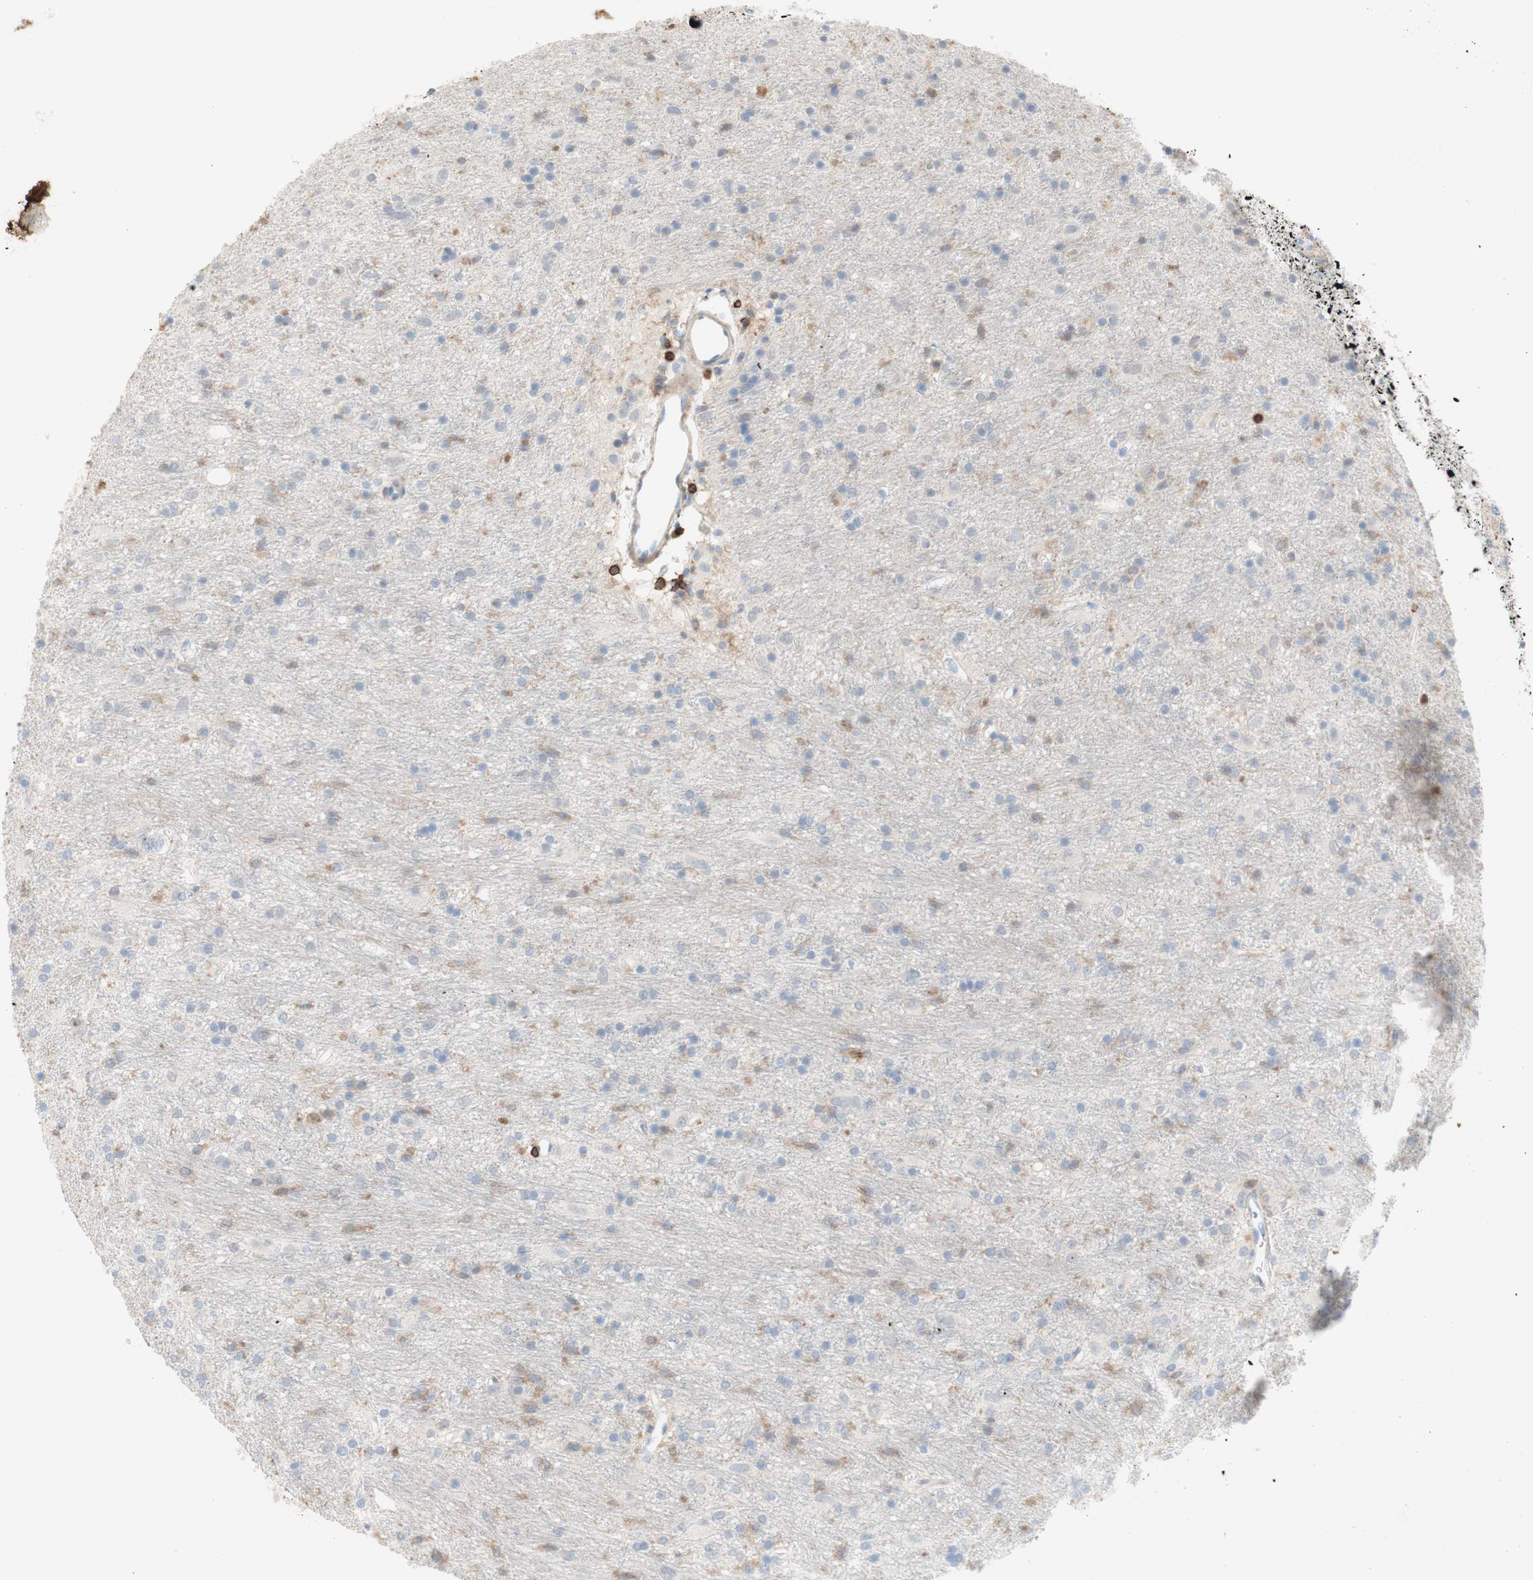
{"staining": {"intensity": "negative", "quantity": "none", "location": "none"}, "tissue": "glioma", "cell_type": "Tumor cells", "image_type": "cancer", "snomed": [{"axis": "morphology", "description": "Glioma, malignant, Low grade"}, {"axis": "topography", "description": "Brain"}], "caption": "Histopathology image shows no protein expression in tumor cells of malignant glioma (low-grade) tissue.", "gene": "SPINK6", "patient": {"sex": "male", "age": 77}}